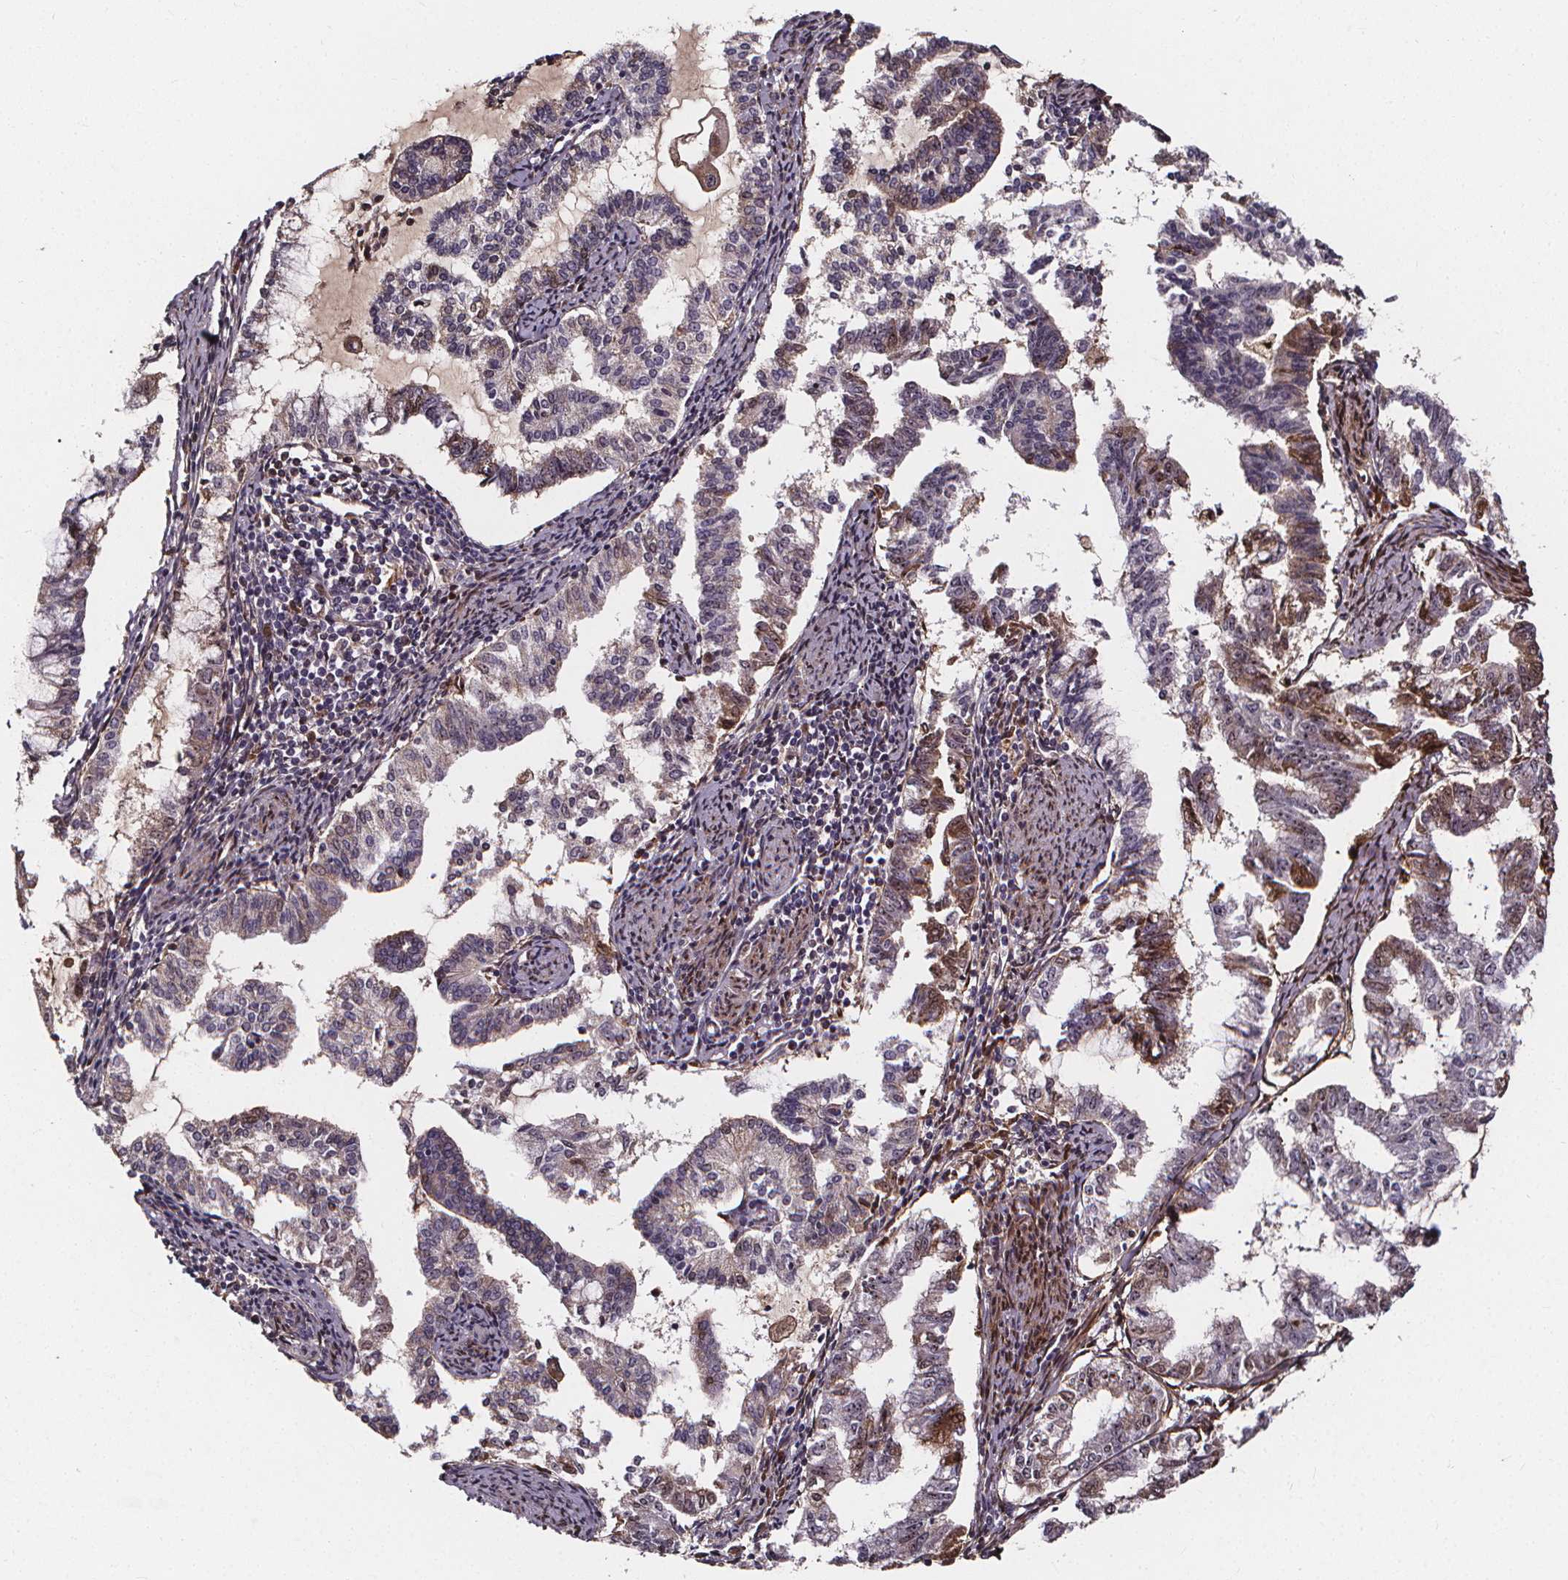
{"staining": {"intensity": "weak", "quantity": "<25%", "location": "cytoplasmic/membranous"}, "tissue": "endometrial cancer", "cell_type": "Tumor cells", "image_type": "cancer", "snomed": [{"axis": "morphology", "description": "Adenocarcinoma, NOS"}, {"axis": "topography", "description": "Endometrium"}], "caption": "High power microscopy photomicrograph of an IHC photomicrograph of adenocarcinoma (endometrial), revealing no significant expression in tumor cells. The staining was performed using DAB to visualize the protein expression in brown, while the nuclei were stained in blue with hematoxylin (Magnification: 20x).", "gene": "AEBP1", "patient": {"sex": "female", "age": 79}}